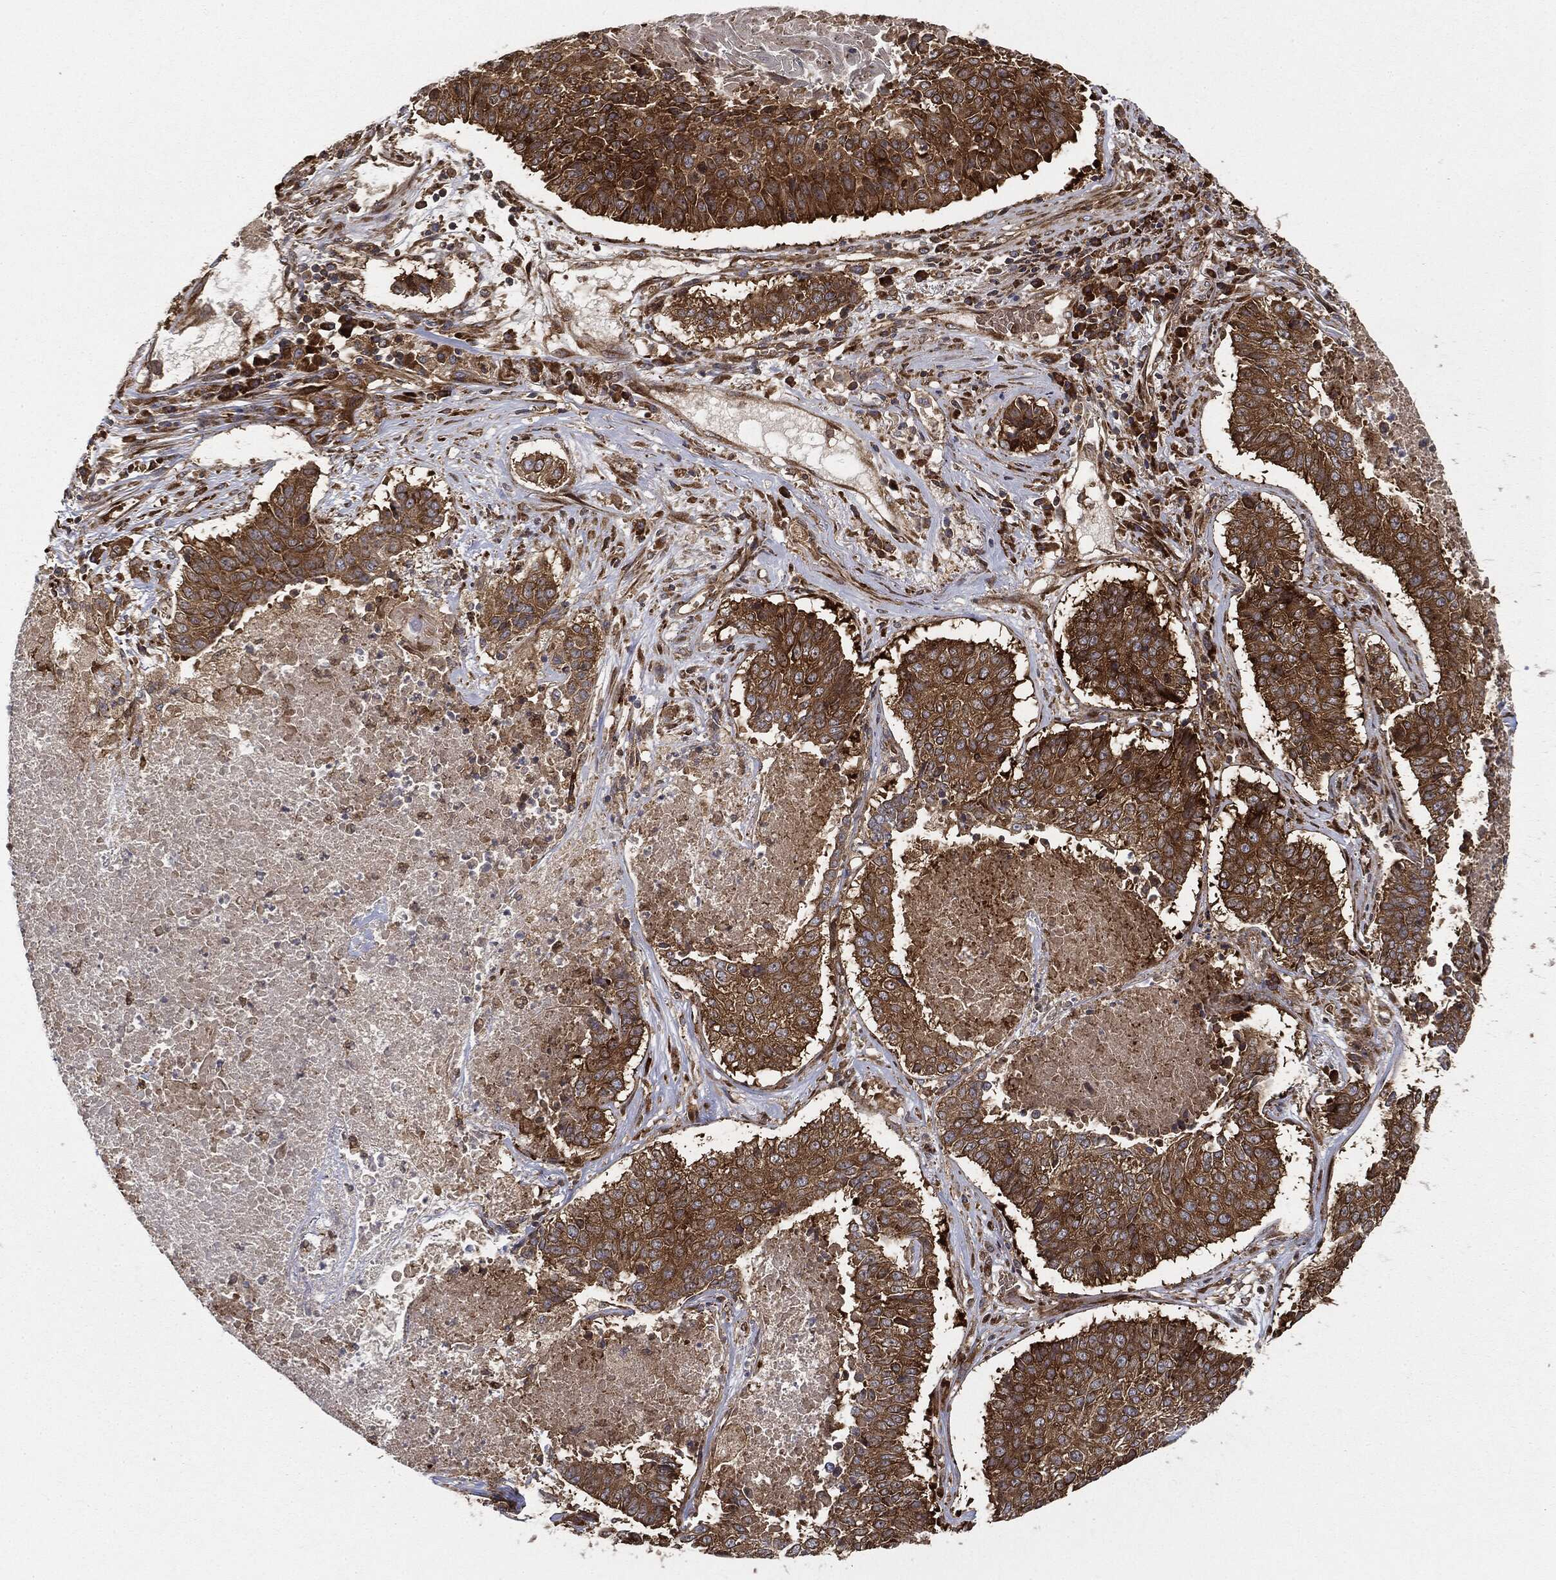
{"staining": {"intensity": "strong", "quantity": ">75%", "location": "cytoplasmic/membranous"}, "tissue": "lung cancer", "cell_type": "Tumor cells", "image_type": "cancer", "snomed": [{"axis": "morphology", "description": "Squamous cell carcinoma, NOS"}, {"axis": "topography", "description": "Lung"}], "caption": "Lung cancer stained with DAB (3,3'-diaminobenzidine) immunohistochemistry reveals high levels of strong cytoplasmic/membranous staining in about >75% of tumor cells.", "gene": "EIF2AK2", "patient": {"sex": "male", "age": 64}}